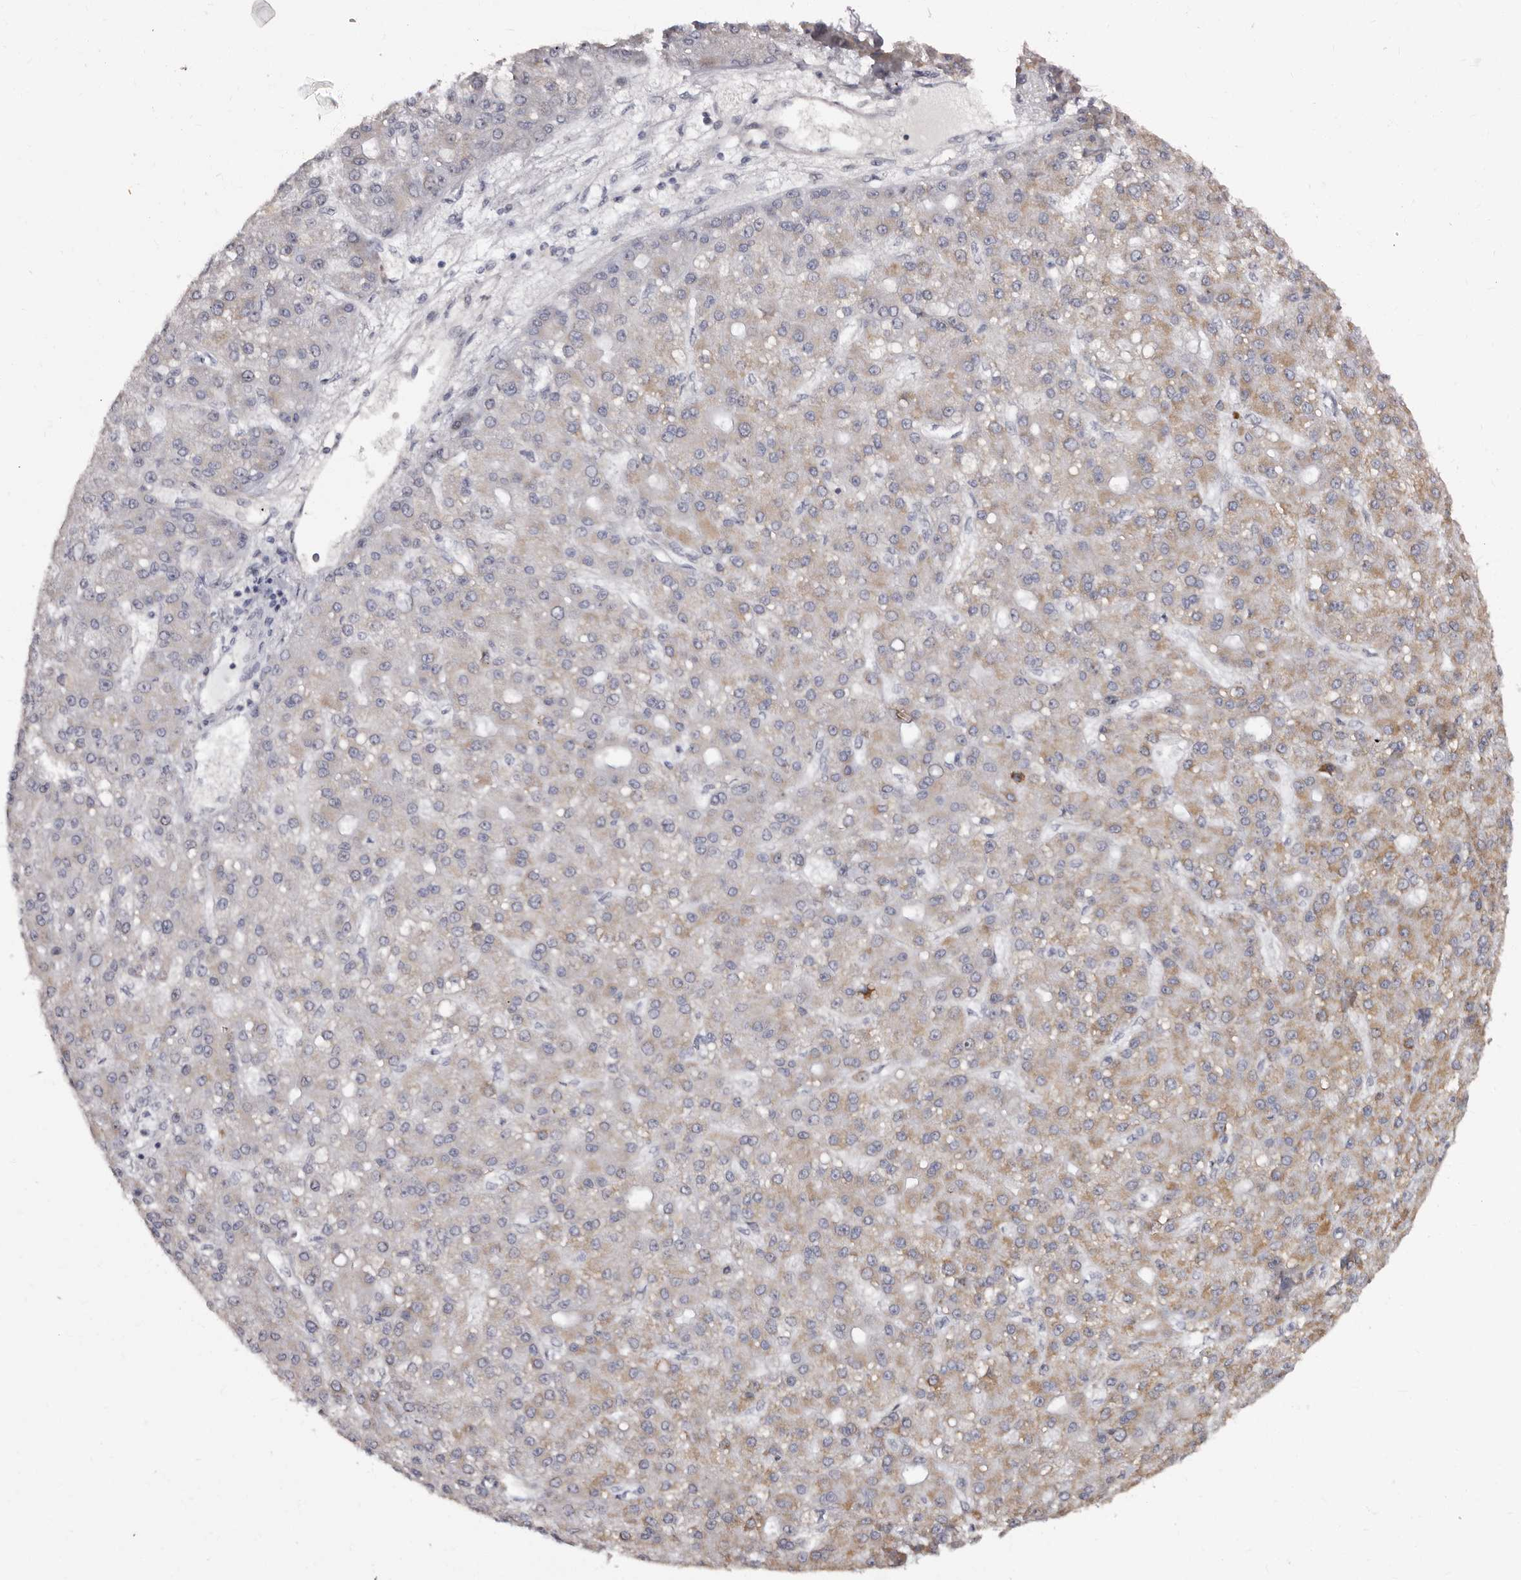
{"staining": {"intensity": "moderate", "quantity": "25%-75%", "location": "cytoplasmic/membranous"}, "tissue": "liver cancer", "cell_type": "Tumor cells", "image_type": "cancer", "snomed": [{"axis": "morphology", "description": "Carcinoma, Hepatocellular, NOS"}, {"axis": "topography", "description": "Liver"}], "caption": "Immunohistochemistry micrograph of neoplastic tissue: human hepatocellular carcinoma (liver) stained using immunohistochemistry (IHC) shows medium levels of moderate protein expression localized specifically in the cytoplasmic/membranous of tumor cells, appearing as a cytoplasmic/membranous brown color.", "gene": "PHF20L1", "patient": {"sex": "male", "age": 67}}